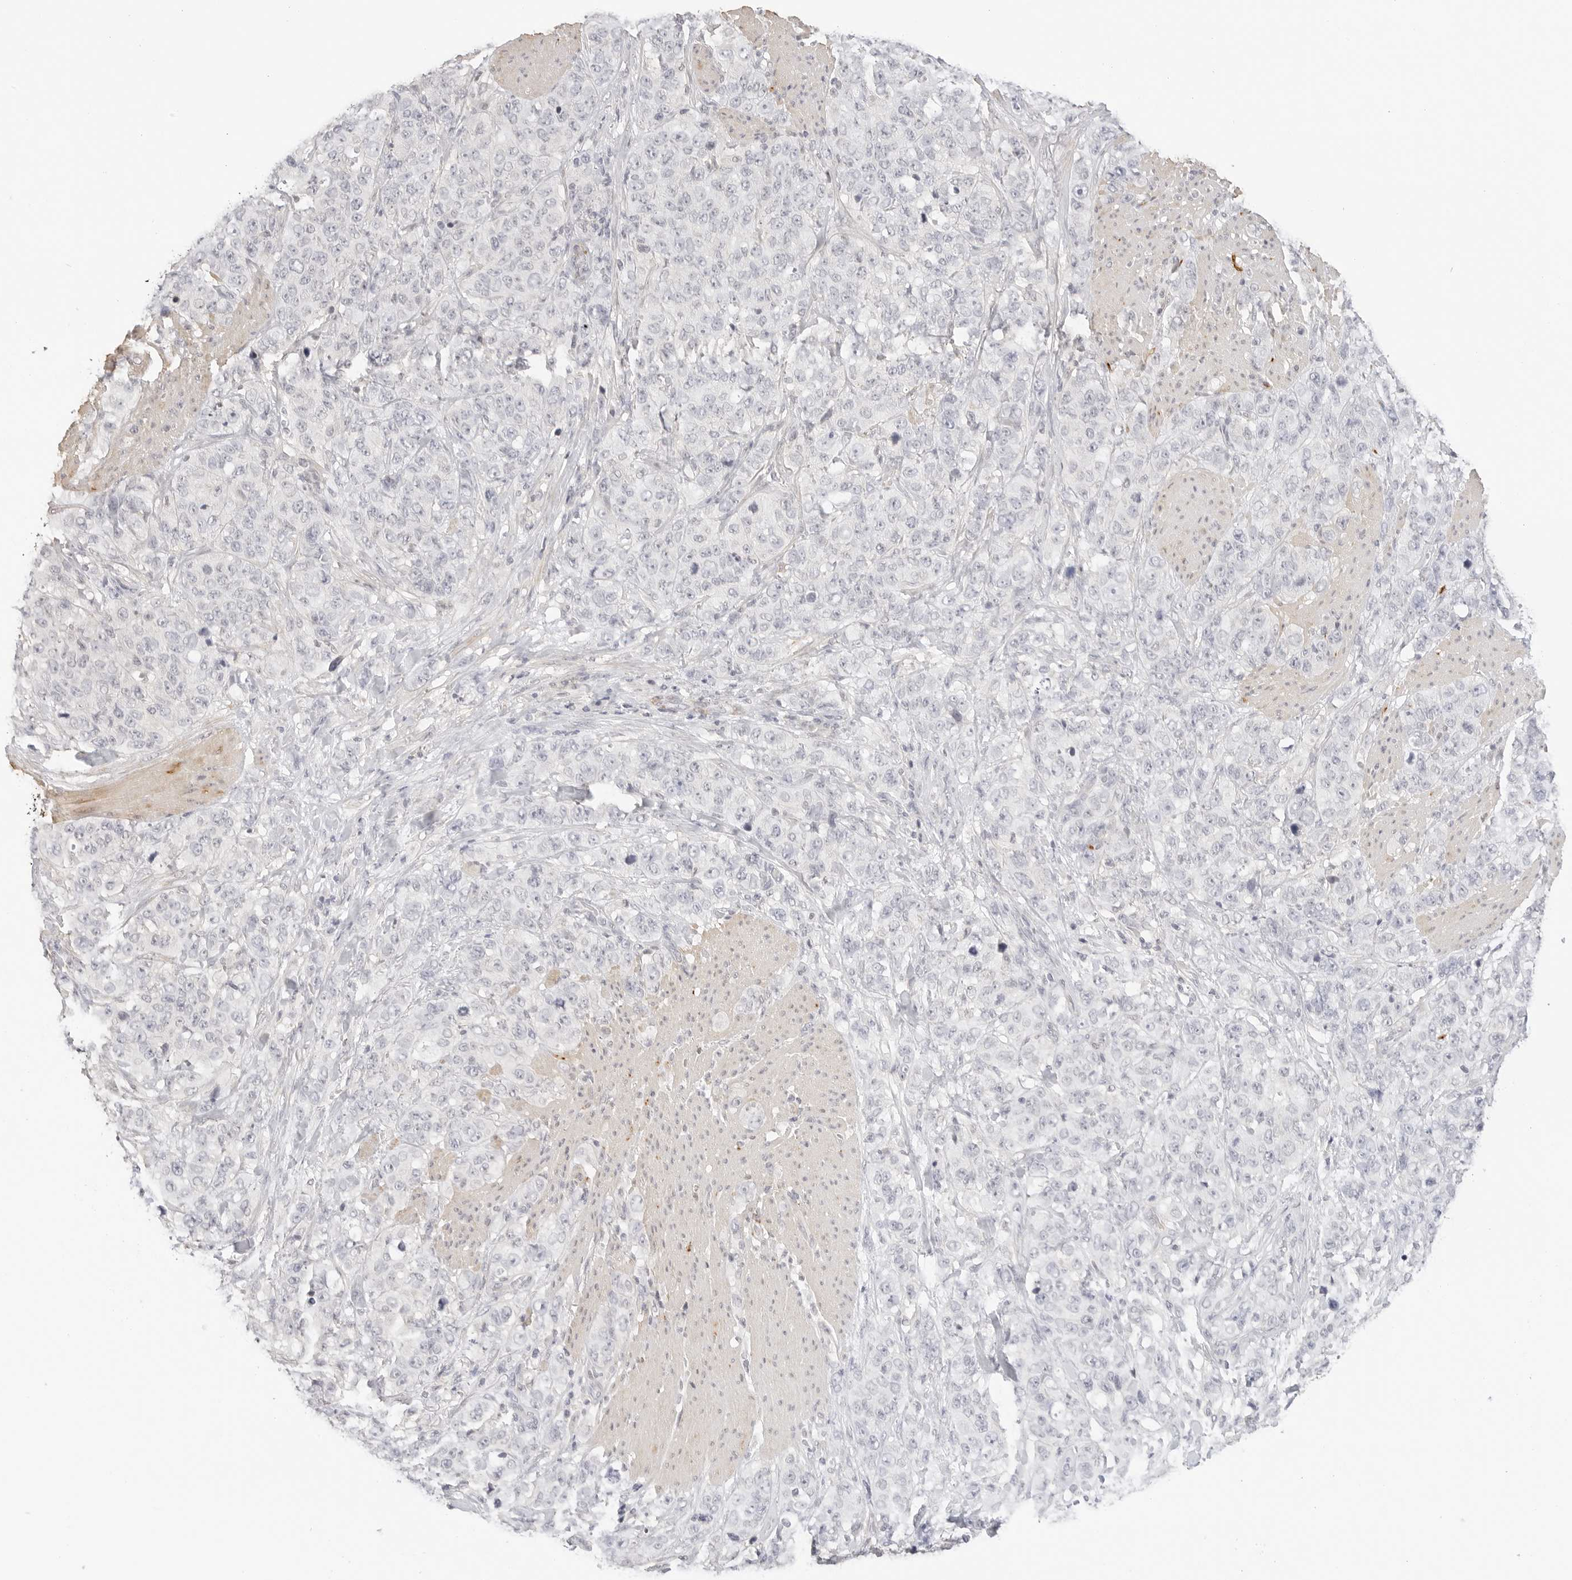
{"staining": {"intensity": "negative", "quantity": "none", "location": "none"}, "tissue": "stomach cancer", "cell_type": "Tumor cells", "image_type": "cancer", "snomed": [{"axis": "morphology", "description": "Adenocarcinoma, NOS"}, {"axis": "topography", "description": "Stomach"}], "caption": "Immunohistochemical staining of human stomach cancer demonstrates no significant staining in tumor cells.", "gene": "PCDH19", "patient": {"sex": "male", "age": 48}}